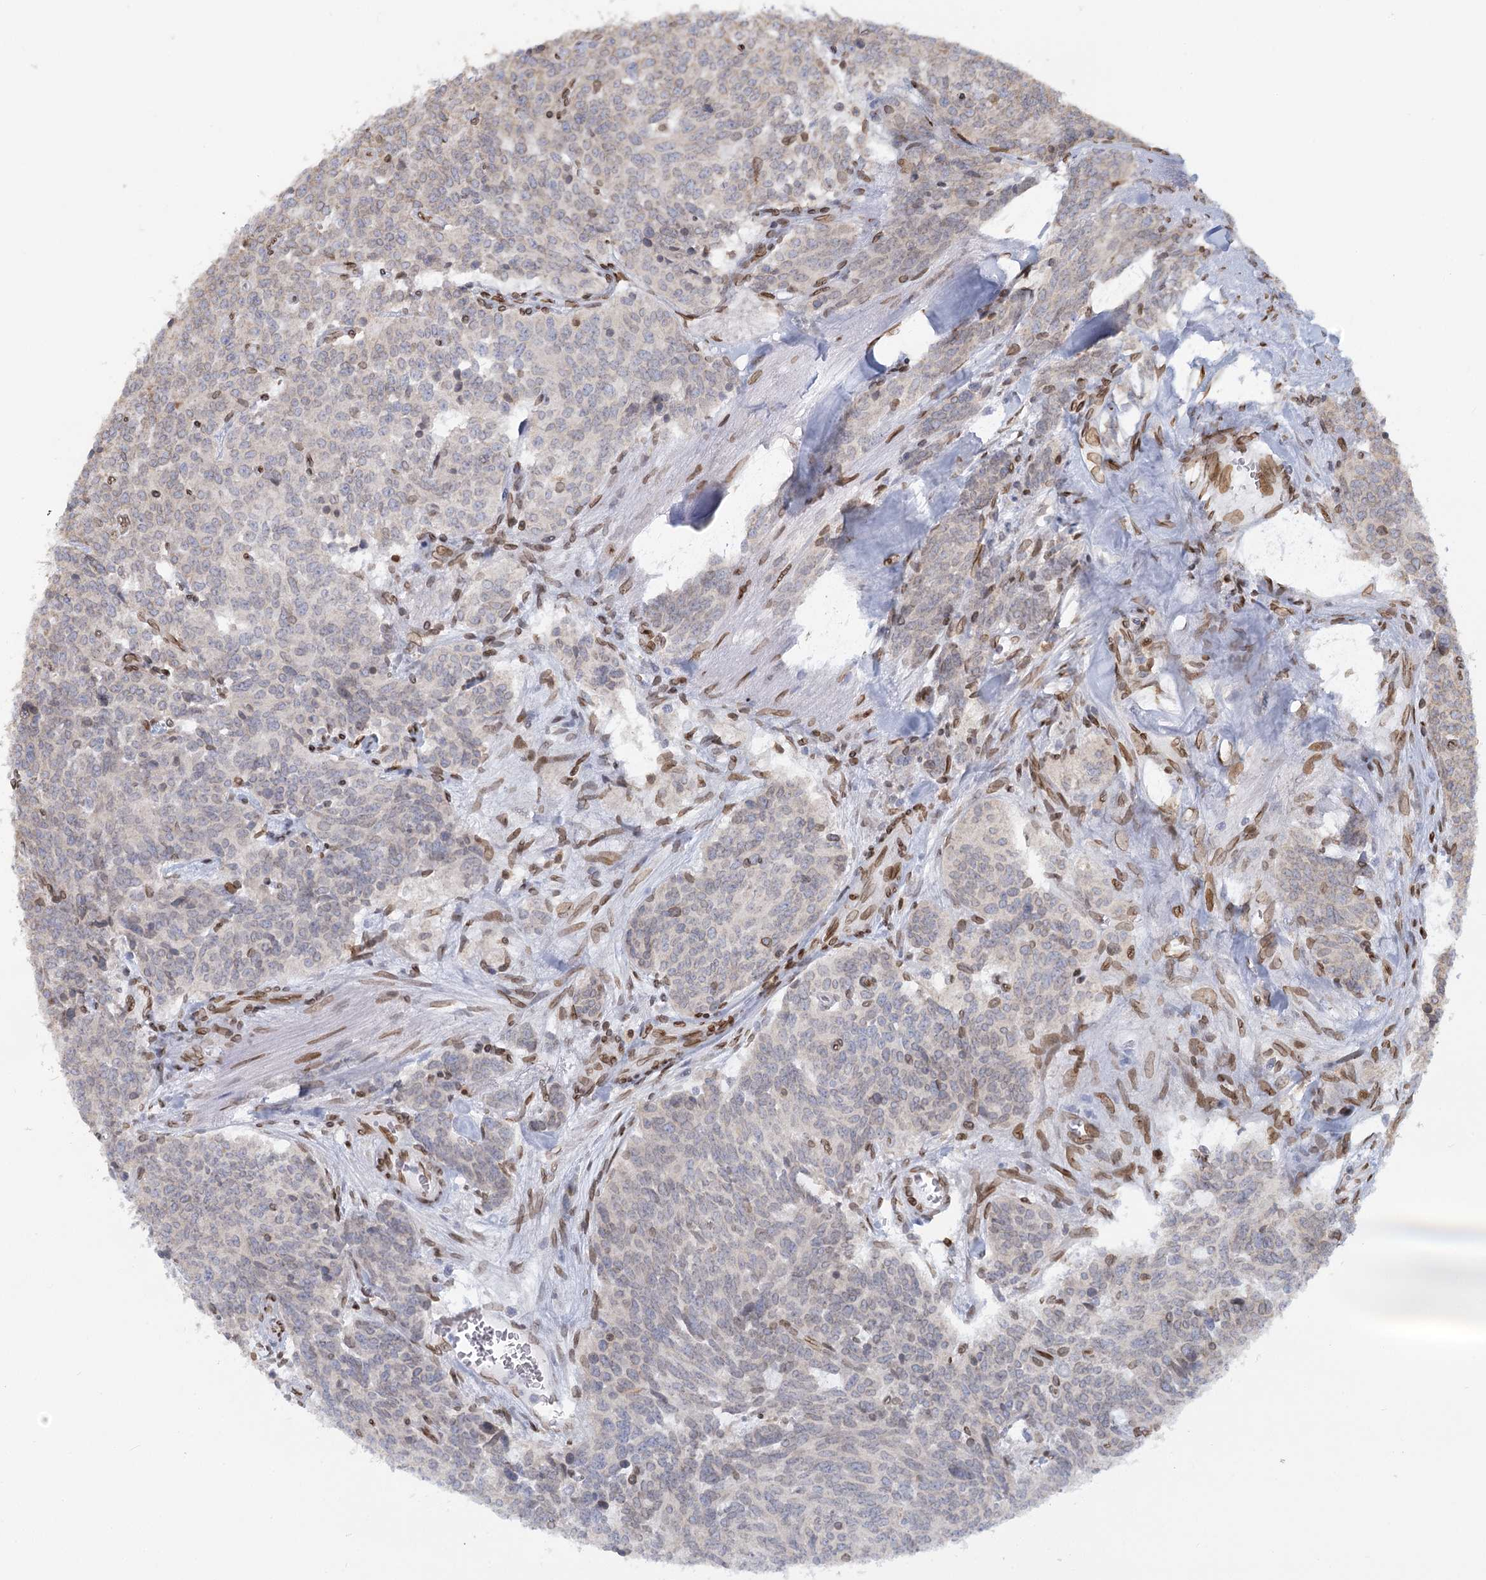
{"staining": {"intensity": "negative", "quantity": "none", "location": "none"}, "tissue": "carcinoid", "cell_type": "Tumor cells", "image_type": "cancer", "snomed": [{"axis": "morphology", "description": "Carcinoid, malignant, NOS"}, {"axis": "topography", "description": "Lung"}], "caption": "The IHC histopathology image has no significant staining in tumor cells of carcinoid tissue. Nuclei are stained in blue.", "gene": "VWA5A", "patient": {"sex": "female", "age": 46}}